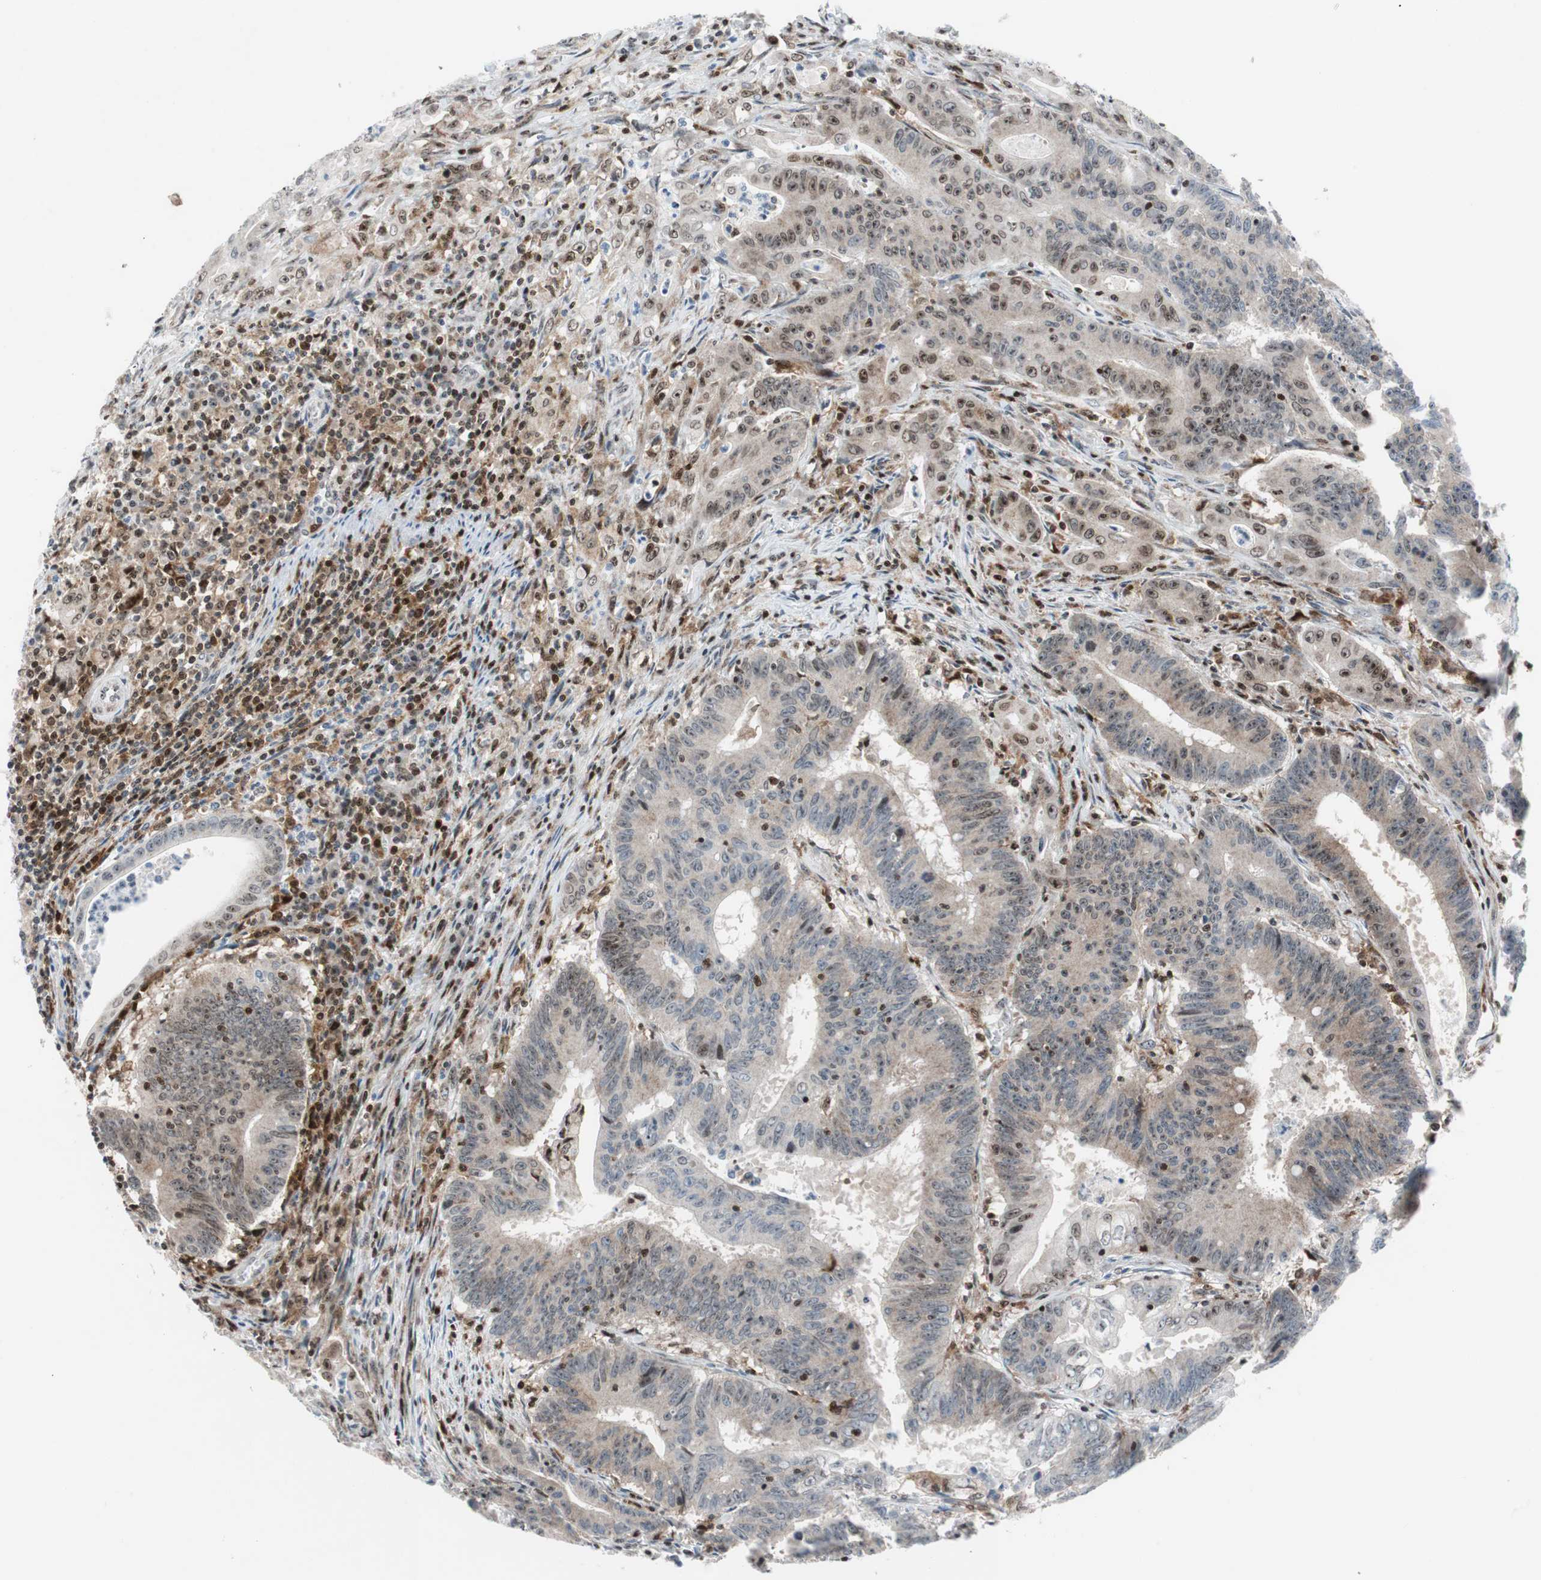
{"staining": {"intensity": "moderate", "quantity": "<25%", "location": "nuclear"}, "tissue": "colorectal cancer", "cell_type": "Tumor cells", "image_type": "cancer", "snomed": [{"axis": "morphology", "description": "Adenocarcinoma, NOS"}, {"axis": "topography", "description": "Colon"}], "caption": "This histopathology image exhibits IHC staining of human colorectal cancer, with low moderate nuclear positivity in approximately <25% of tumor cells.", "gene": "RGS10", "patient": {"sex": "male", "age": 45}}